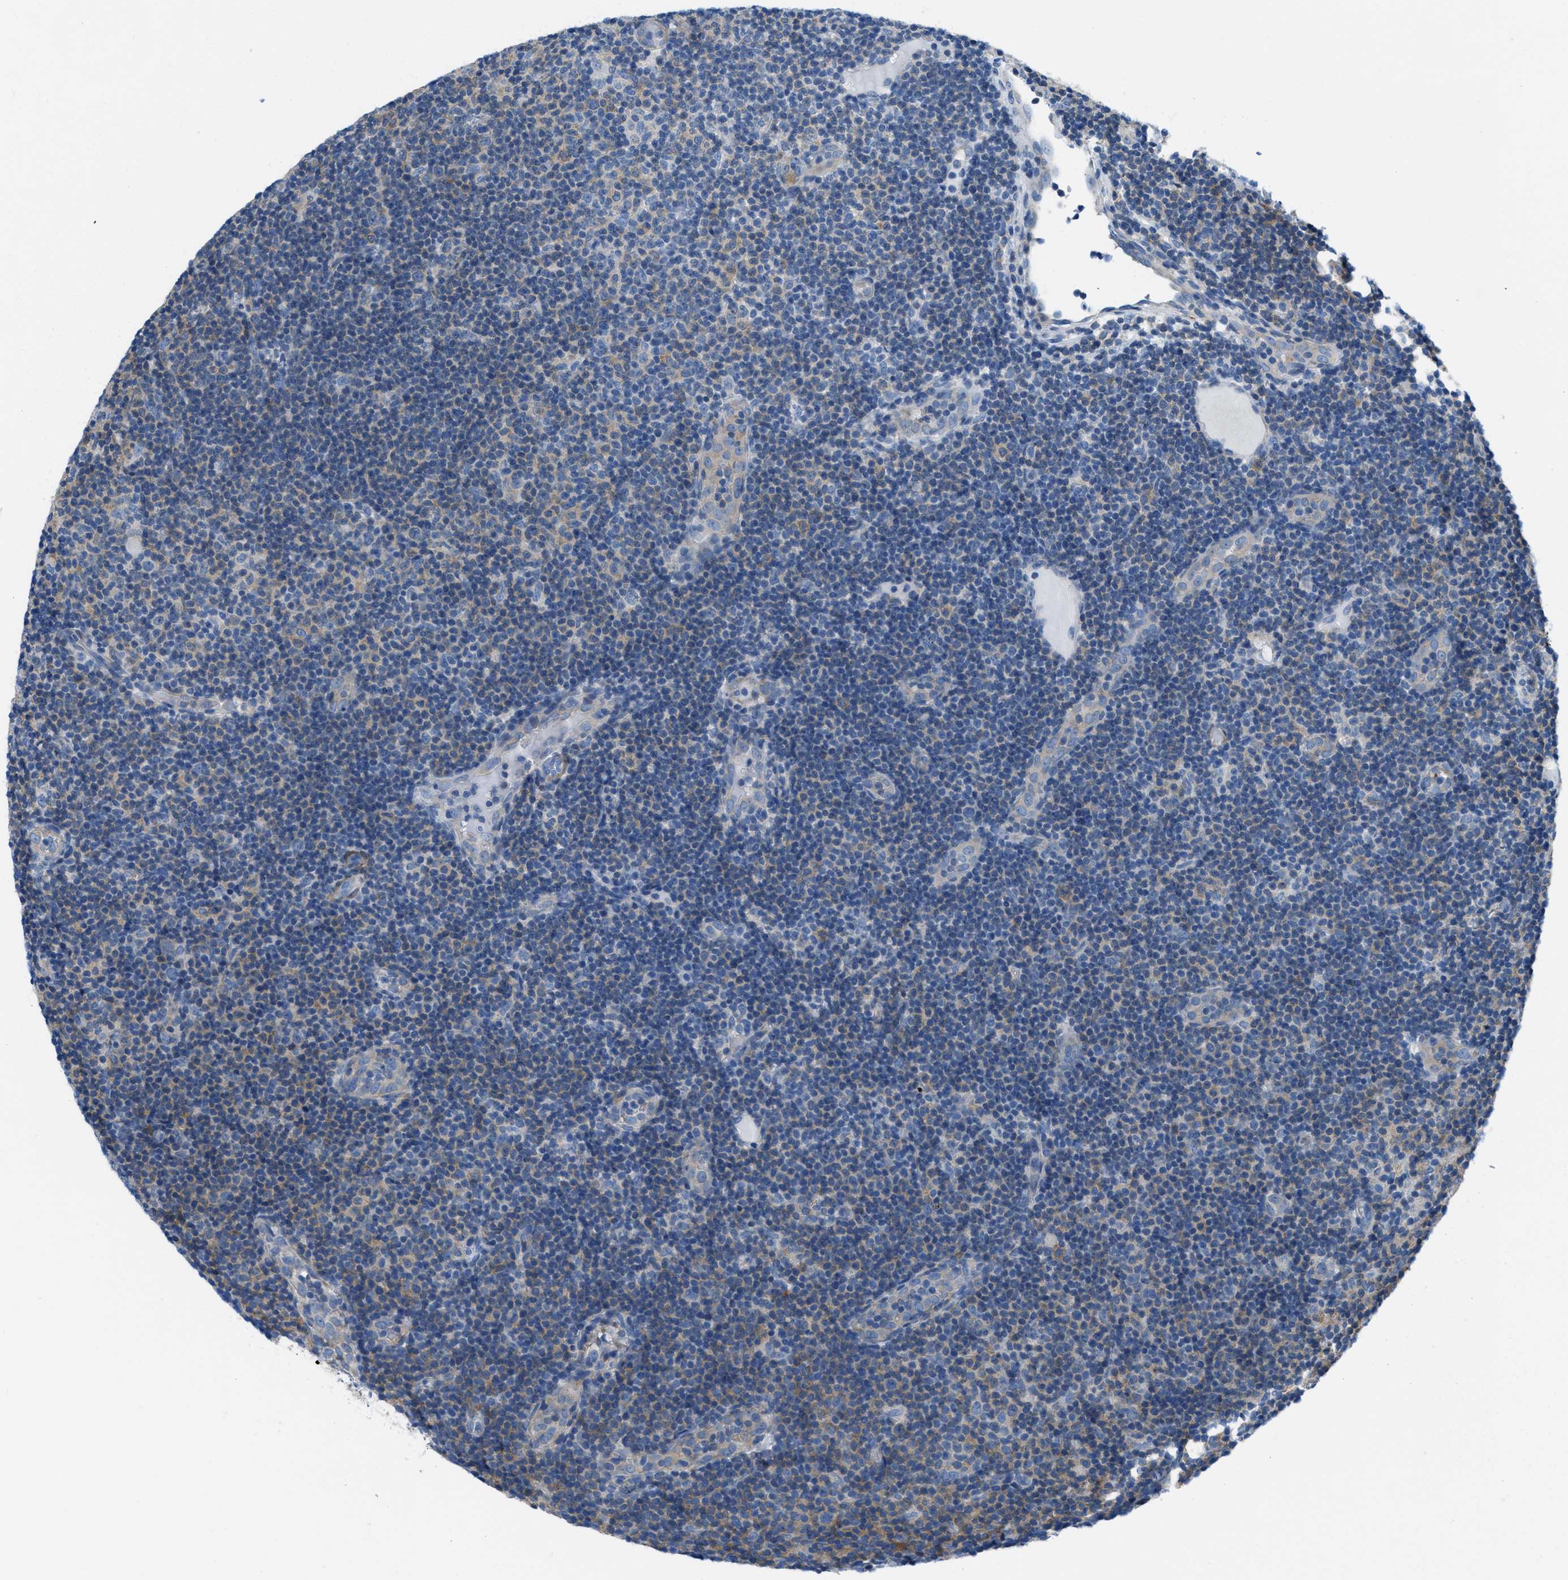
{"staining": {"intensity": "weak", "quantity": "25%-75%", "location": "cytoplasmic/membranous"}, "tissue": "lymphoma", "cell_type": "Tumor cells", "image_type": "cancer", "snomed": [{"axis": "morphology", "description": "Malignant lymphoma, non-Hodgkin's type, Low grade"}, {"axis": "topography", "description": "Lymph node"}], "caption": "IHC micrograph of neoplastic tissue: human malignant lymphoma, non-Hodgkin's type (low-grade) stained using immunohistochemistry demonstrates low levels of weak protein expression localized specifically in the cytoplasmic/membranous of tumor cells, appearing as a cytoplasmic/membranous brown color.", "gene": "MAPRE2", "patient": {"sex": "male", "age": 83}}